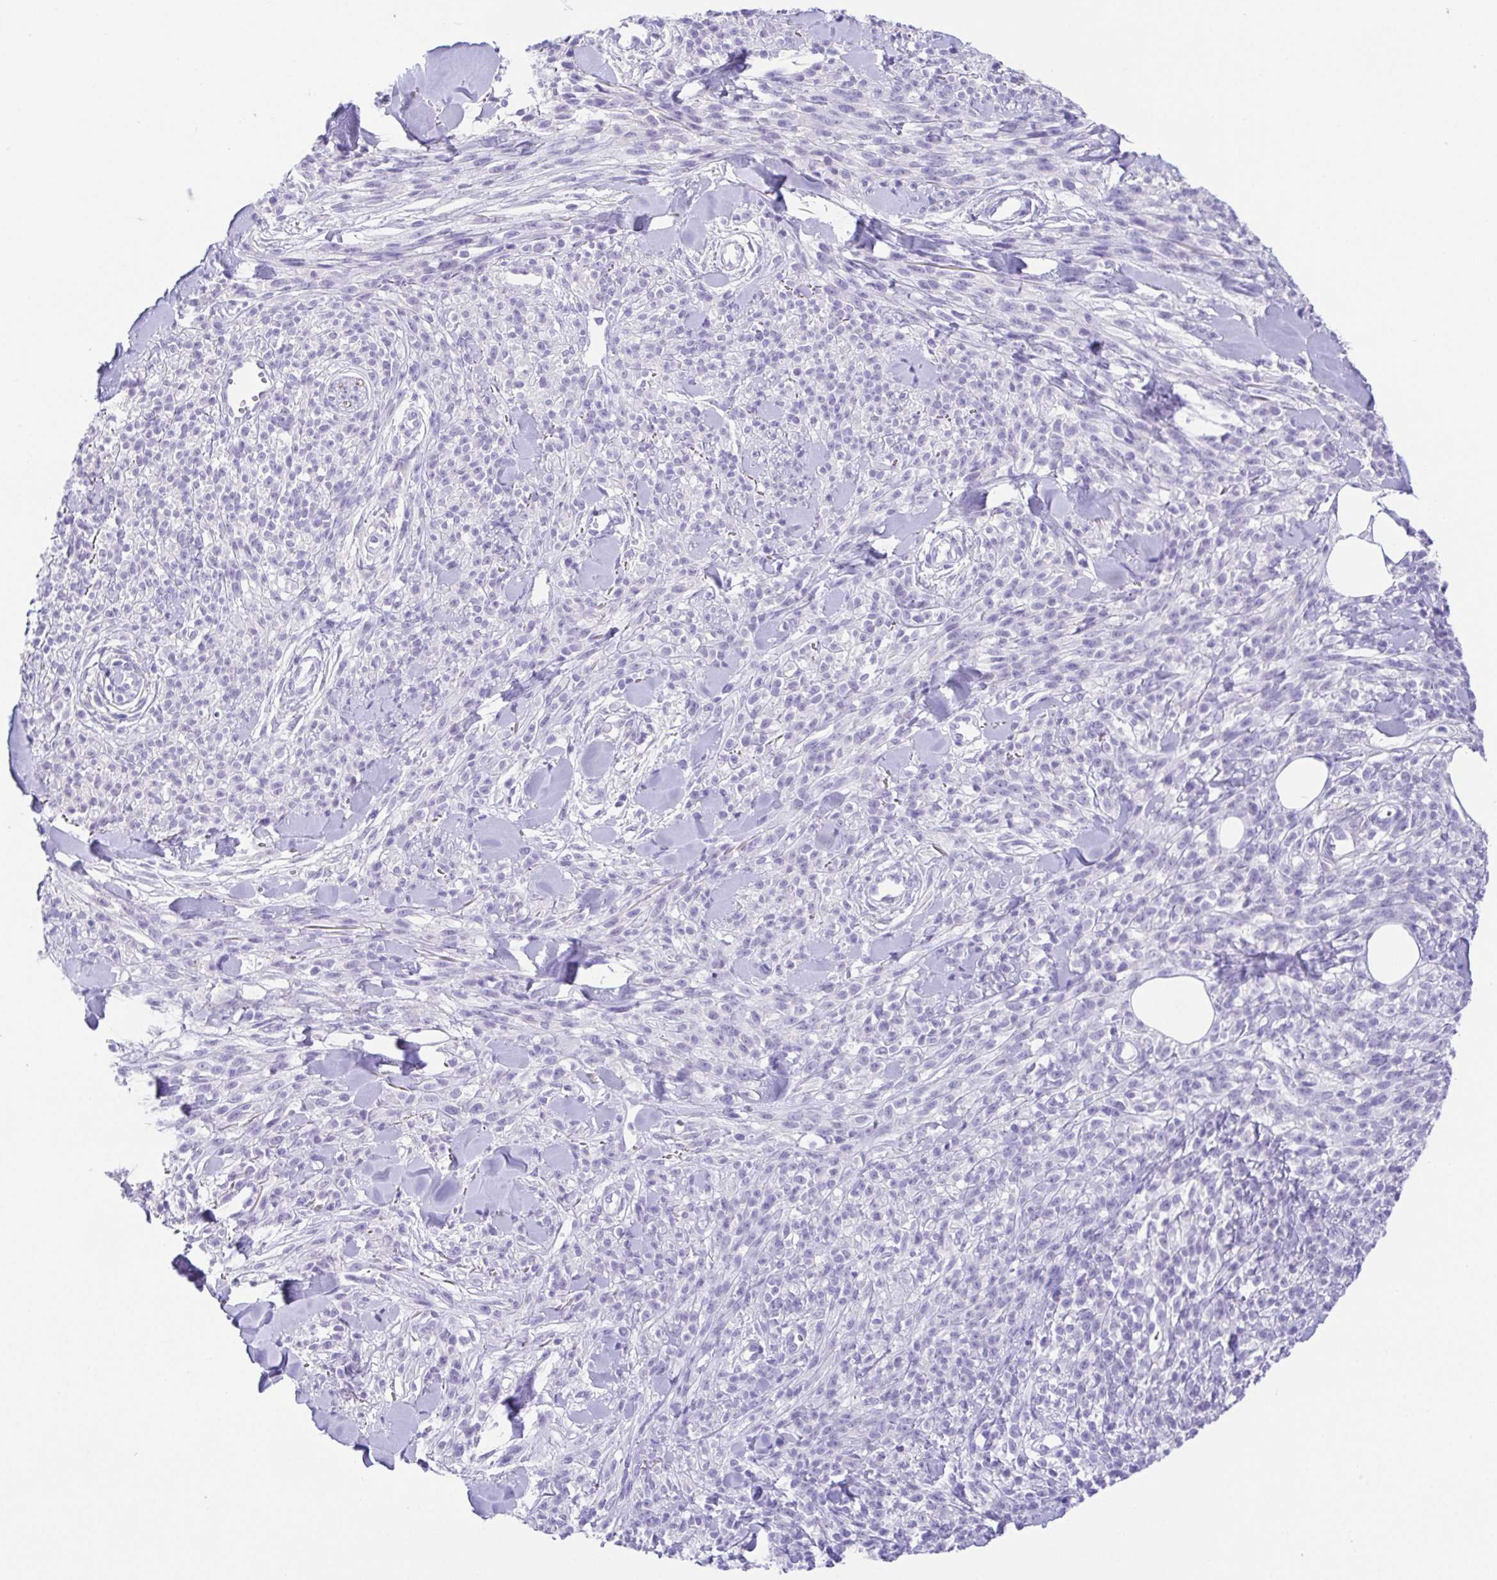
{"staining": {"intensity": "negative", "quantity": "none", "location": "none"}, "tissue": "melanoma", "cell_type": "Tumor cells", "image_type": "cancer", "snomed": [{"axis": "morphology", "description": "Malignant melanoma, NOS"}, {"axis": "topography", "description": "Skin"}, {"axis": "topography", "description": "Skin of trunk"}], "caption": "A photomicrograph of human melanoma is negative for staining in tumor cells.", "gene": "SPATA4", "patient": {"sex": "male", "age": 74}}